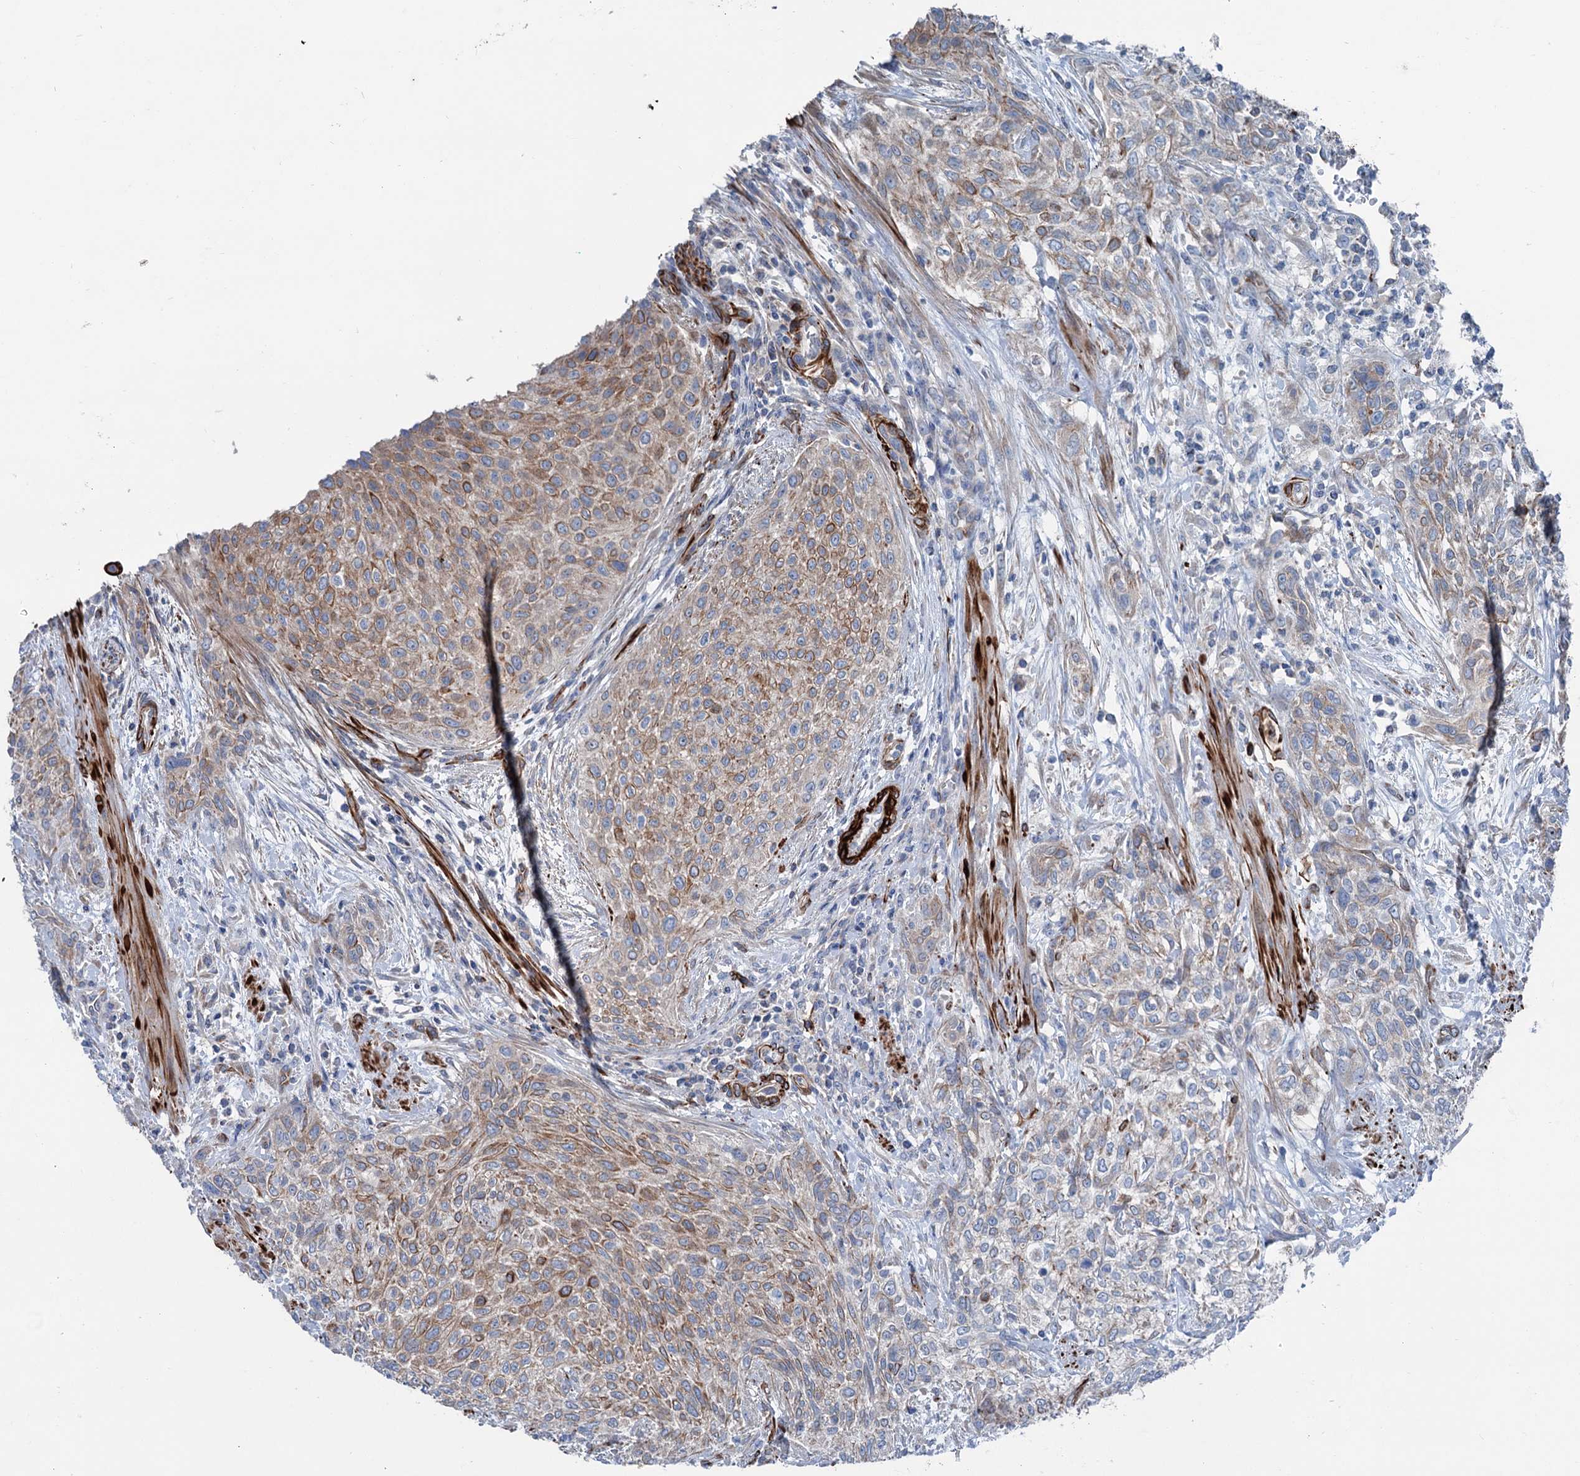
{"staining": {"intensity": "weak", "quantity": ">75%", "location": "cytoplasmic/membranous"}, "tissue": "urothelial cancer", "cell_type": "Tumor cells", "image_type": "cancer", "snomed": [{"axis": "morphology", "description": "Normal tissue, NOS"}, {"axis": "morphology", "description": "Urothelial carcinoma, NOS"}, {"axis": "topography", "description": "Urinary bladder"}, {"axis": "topography", "description": "Peripheral nerve tissue"}], "caption": "A brown stain labels weak cytoplasmic/membranous staining of a protein in human transitional cell carcinoma tumor cells. The protein is stained brown, and the nuclei are stained in blue (DAB IHC with brightfield microscopy, high magnification).", "gene": "CALCOCO1", "patient": {"sex": "male", "age": 35}}